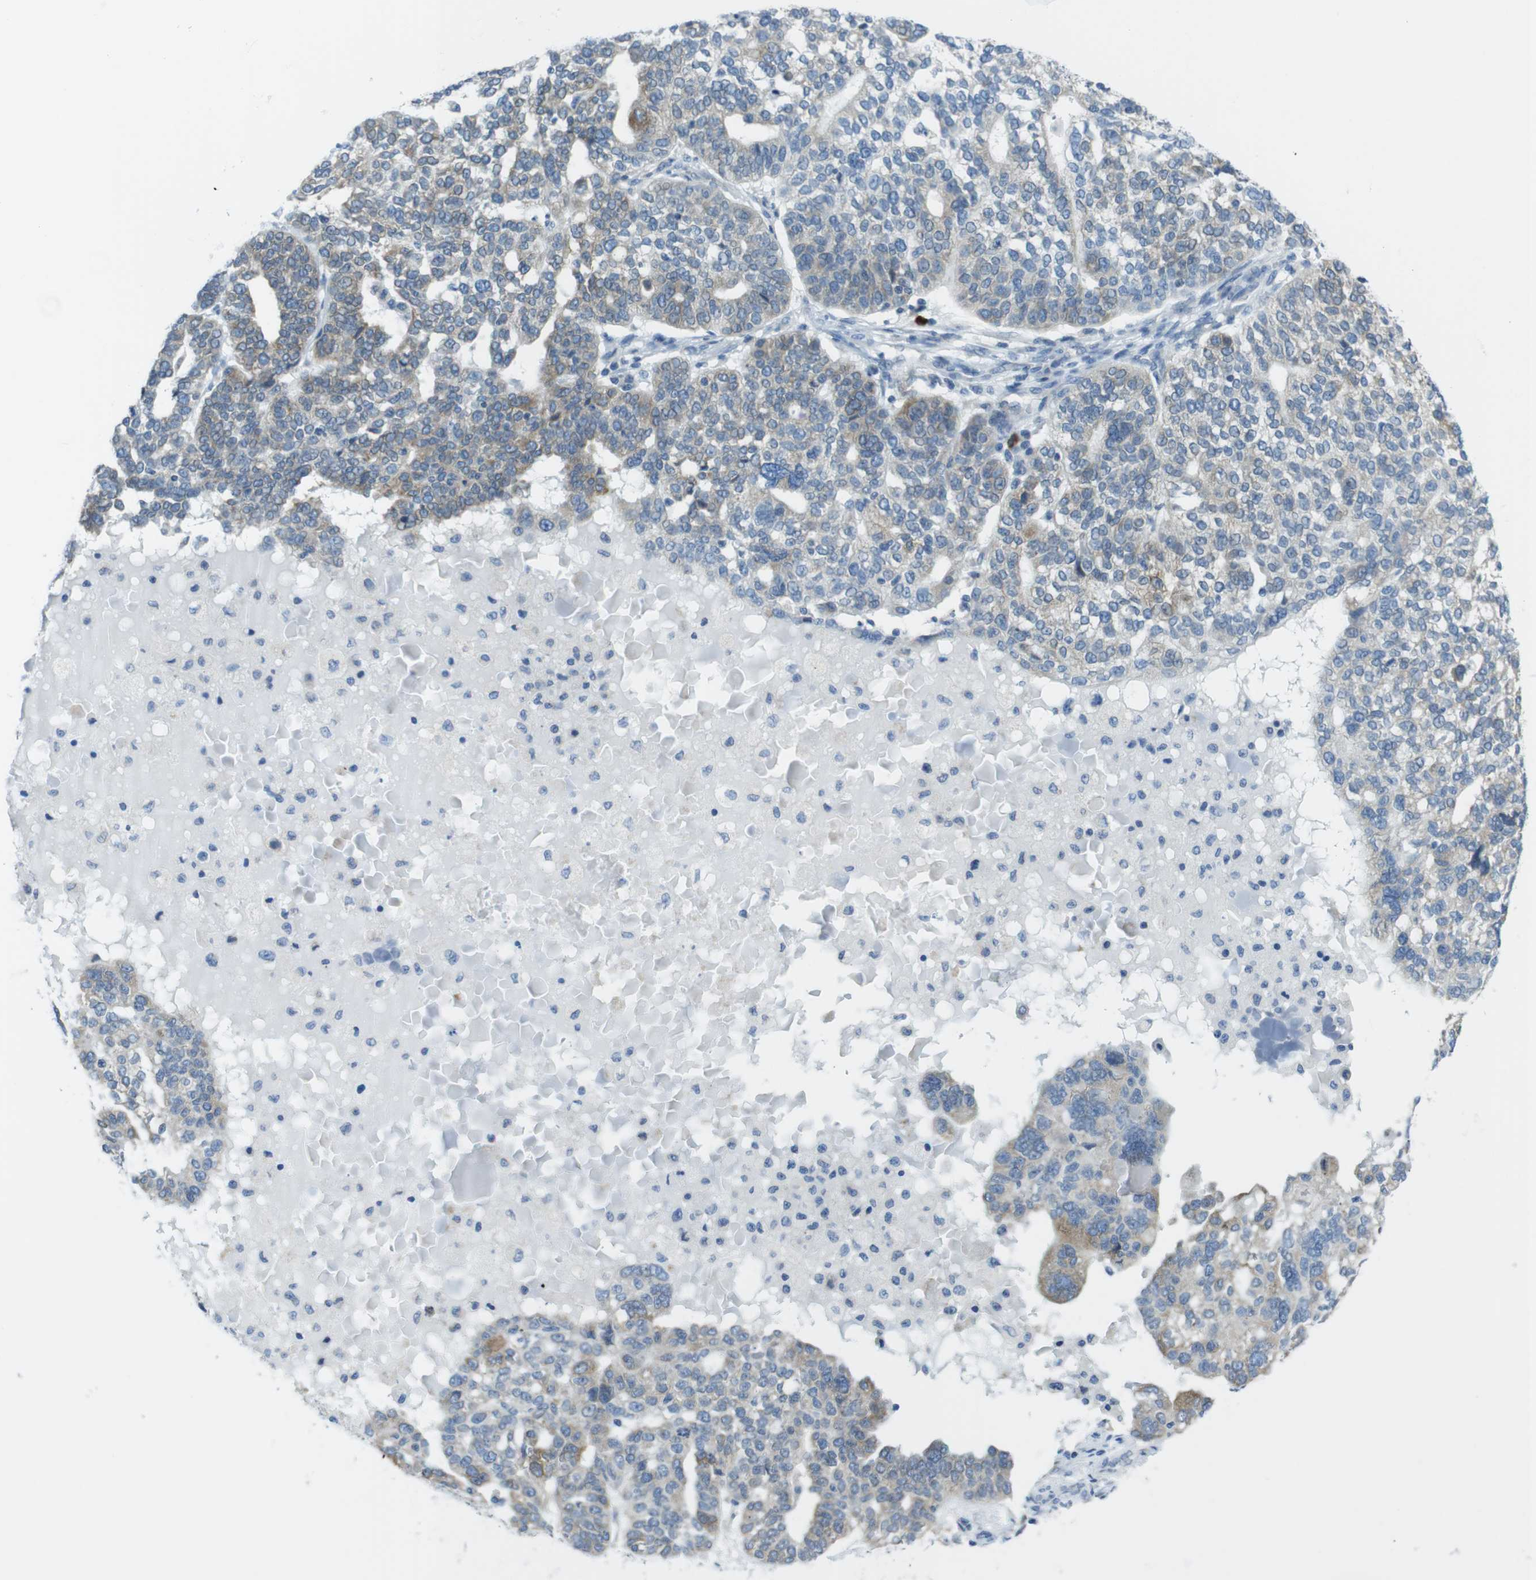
{"staining": {"intensity": "weak", "quantity": ">75%", "location": "cytoplasmic/membranous"}, "tissue": "ovarian cancer", "cell_type": "Tumor cells", "image_type": "cancer", "snomed": [{"axis": "morphology", "description": "Cystadenocarcinoma, serous, NOS"}, {"axis": "topography", "description": "Ovary"}], "caption": "Human ovarian cancer stained for a protein (brown) displays weak cytoplasmic/membranous positive expression in approximately >75% of tumor cells.", "gene": "CLPTM1L", "patient": {"sex": "female", "age": 59}}